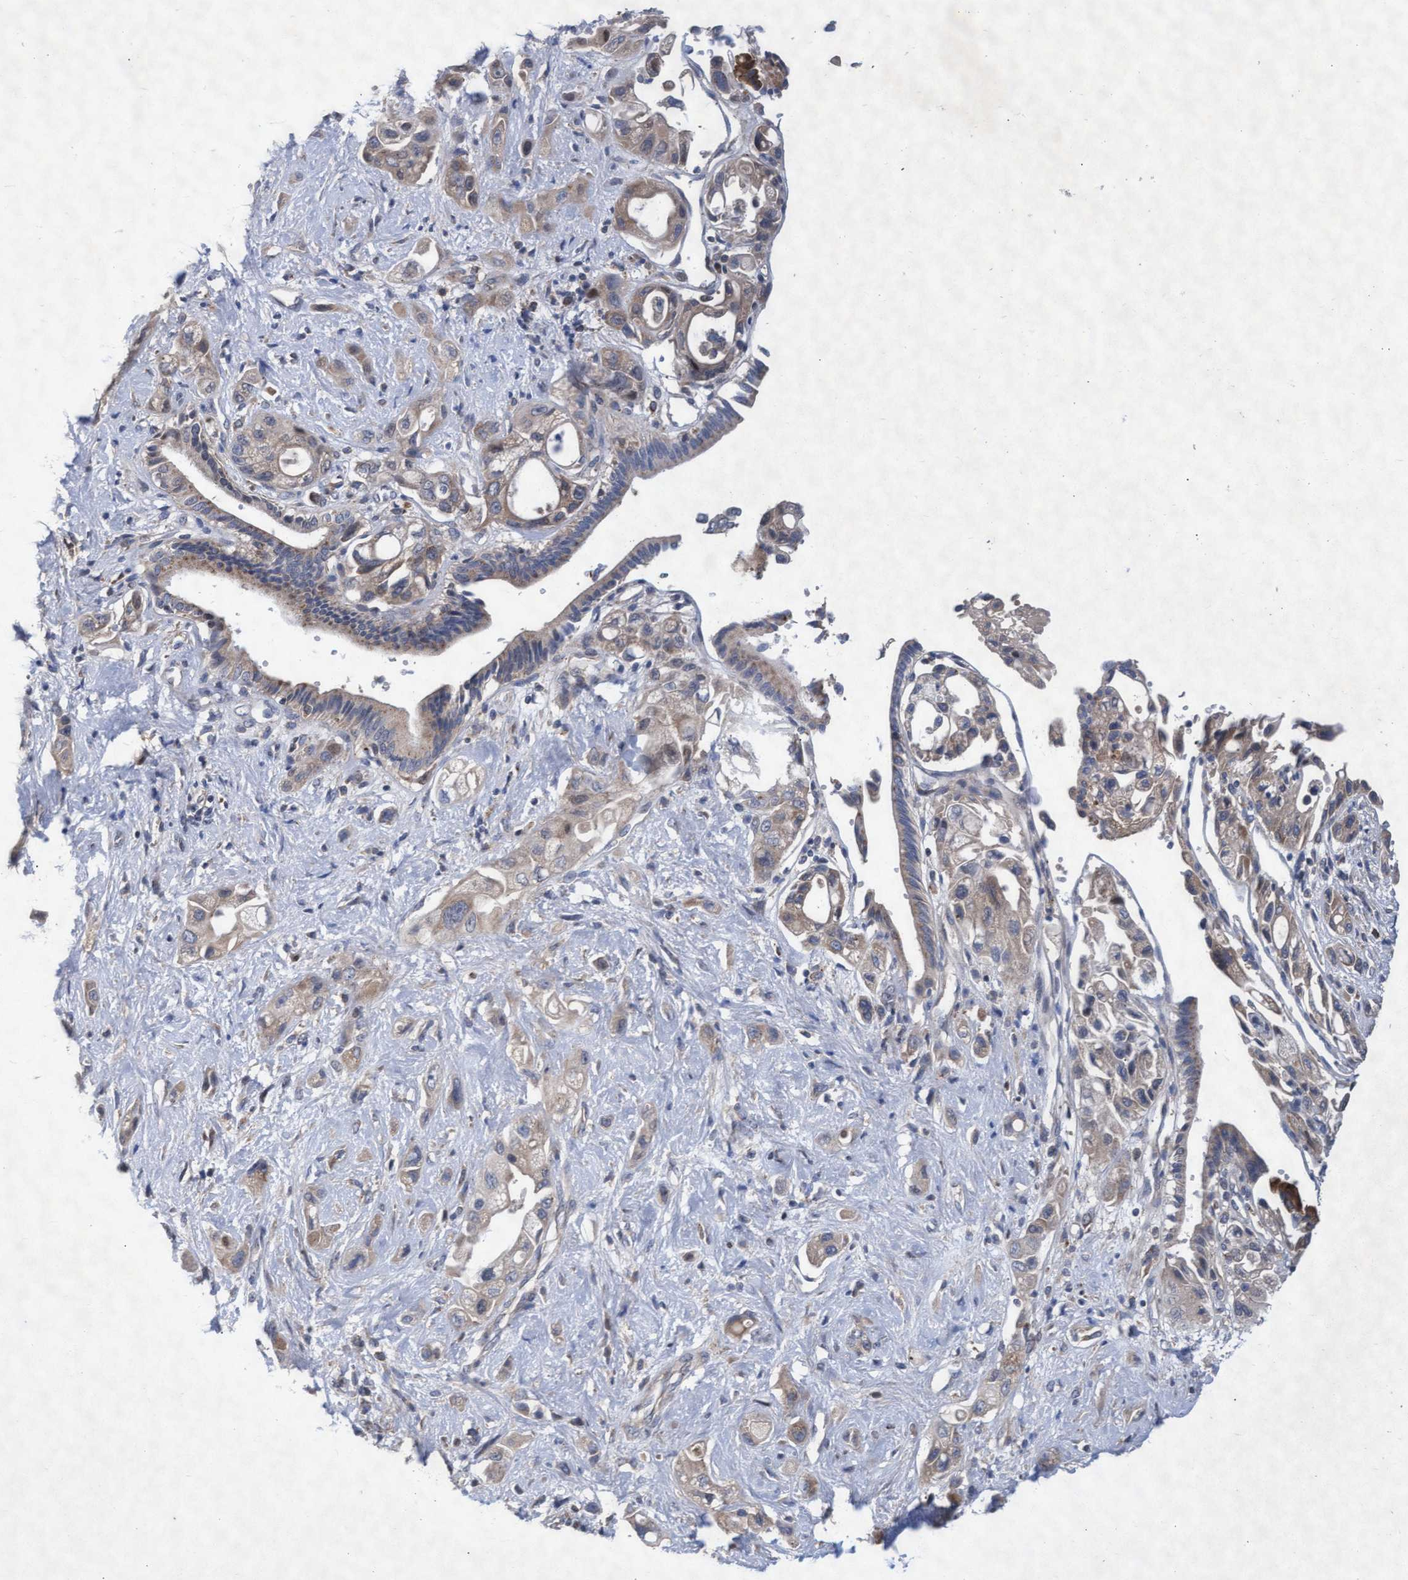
{"staining": {"intensity": "weak", "quantity": "<25%", "location": "cytoplasmic/membranous"}, "tissue": "pancreatic cancer", "cell_type": "Tumor cells", "image_type": "cancer", "snomed": [{"axis": "morphology", "description": "Adenocarcinoma, NOS"}, {"axis": "topography", "description": "Pancreas"}], "caption": "IHC histopathology image of neoplastic tissue: human adenocarcinoma (pancreatic) stained with DAB (3,3'-diaminobenzidine) reveals no significant protein positivity in tumor cells. The staining was performed using DAB to visualize the protein expression in brown, while the nuclei were stained in blue with hematoxylin (Magnification: 20x).", "gene": "ABCF2", "patient": {"sex": "female", "age": 66}}